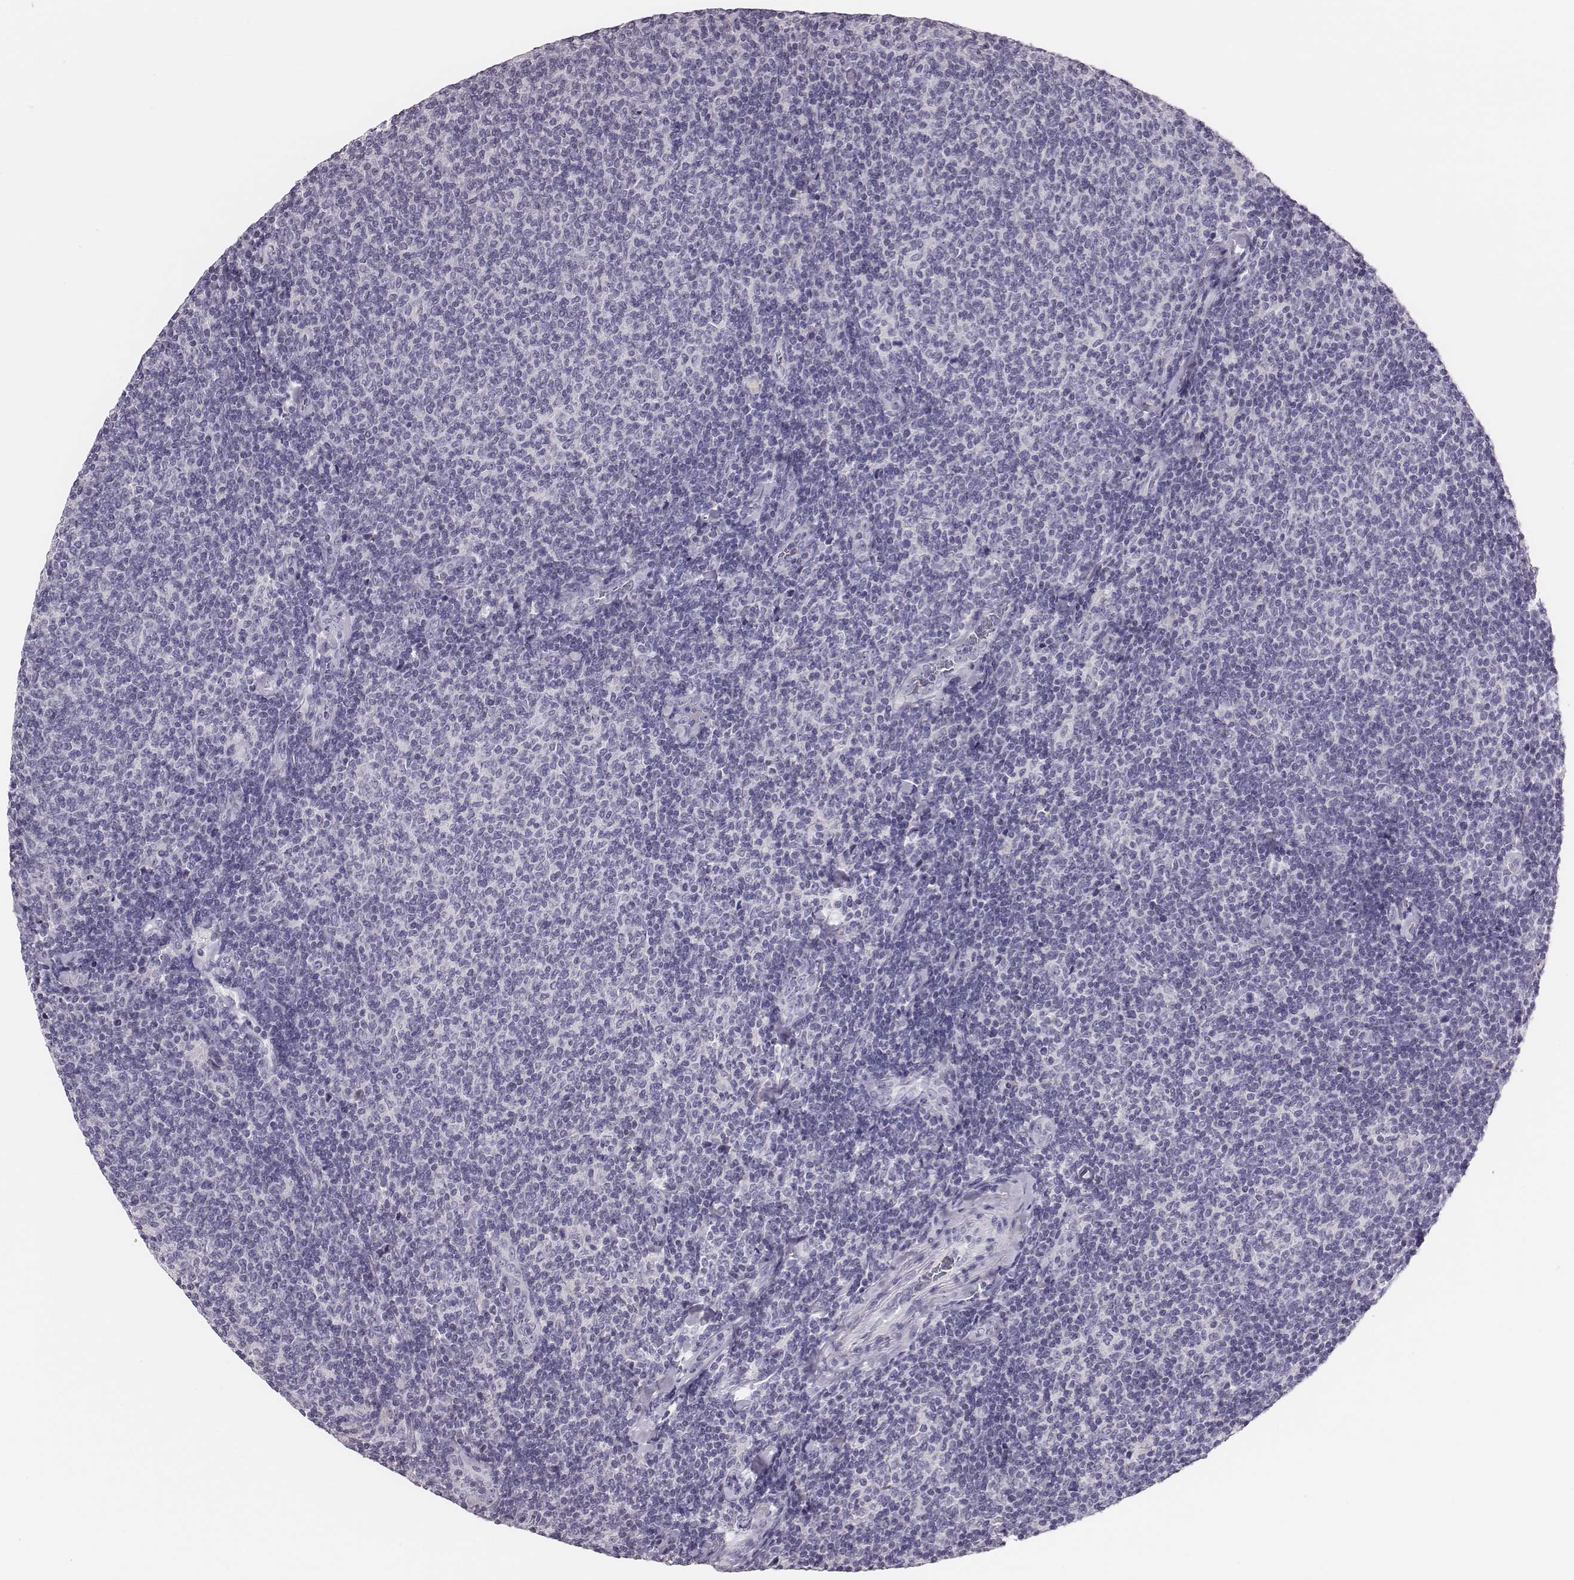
{"staining": {"intensity": "negative", "quantity": "none", "location": "none"}, "tissue": "lymphoma", "cell_type": "Tumor cells", "image_type": "cancer", "snomed": [{"axis": "morphology", "description": "Malignant lymphoma, non-Hodgkin's type, Low grade"}, {"axis": "topography", "description": "Lymph node"}], "caption": "There is no significant staining in tumor cells of malignant lymphoma, non-Hodgkin's type (low-grade).", "gene": "H1-6", "patient": {"sex": "male", "age": 52}}